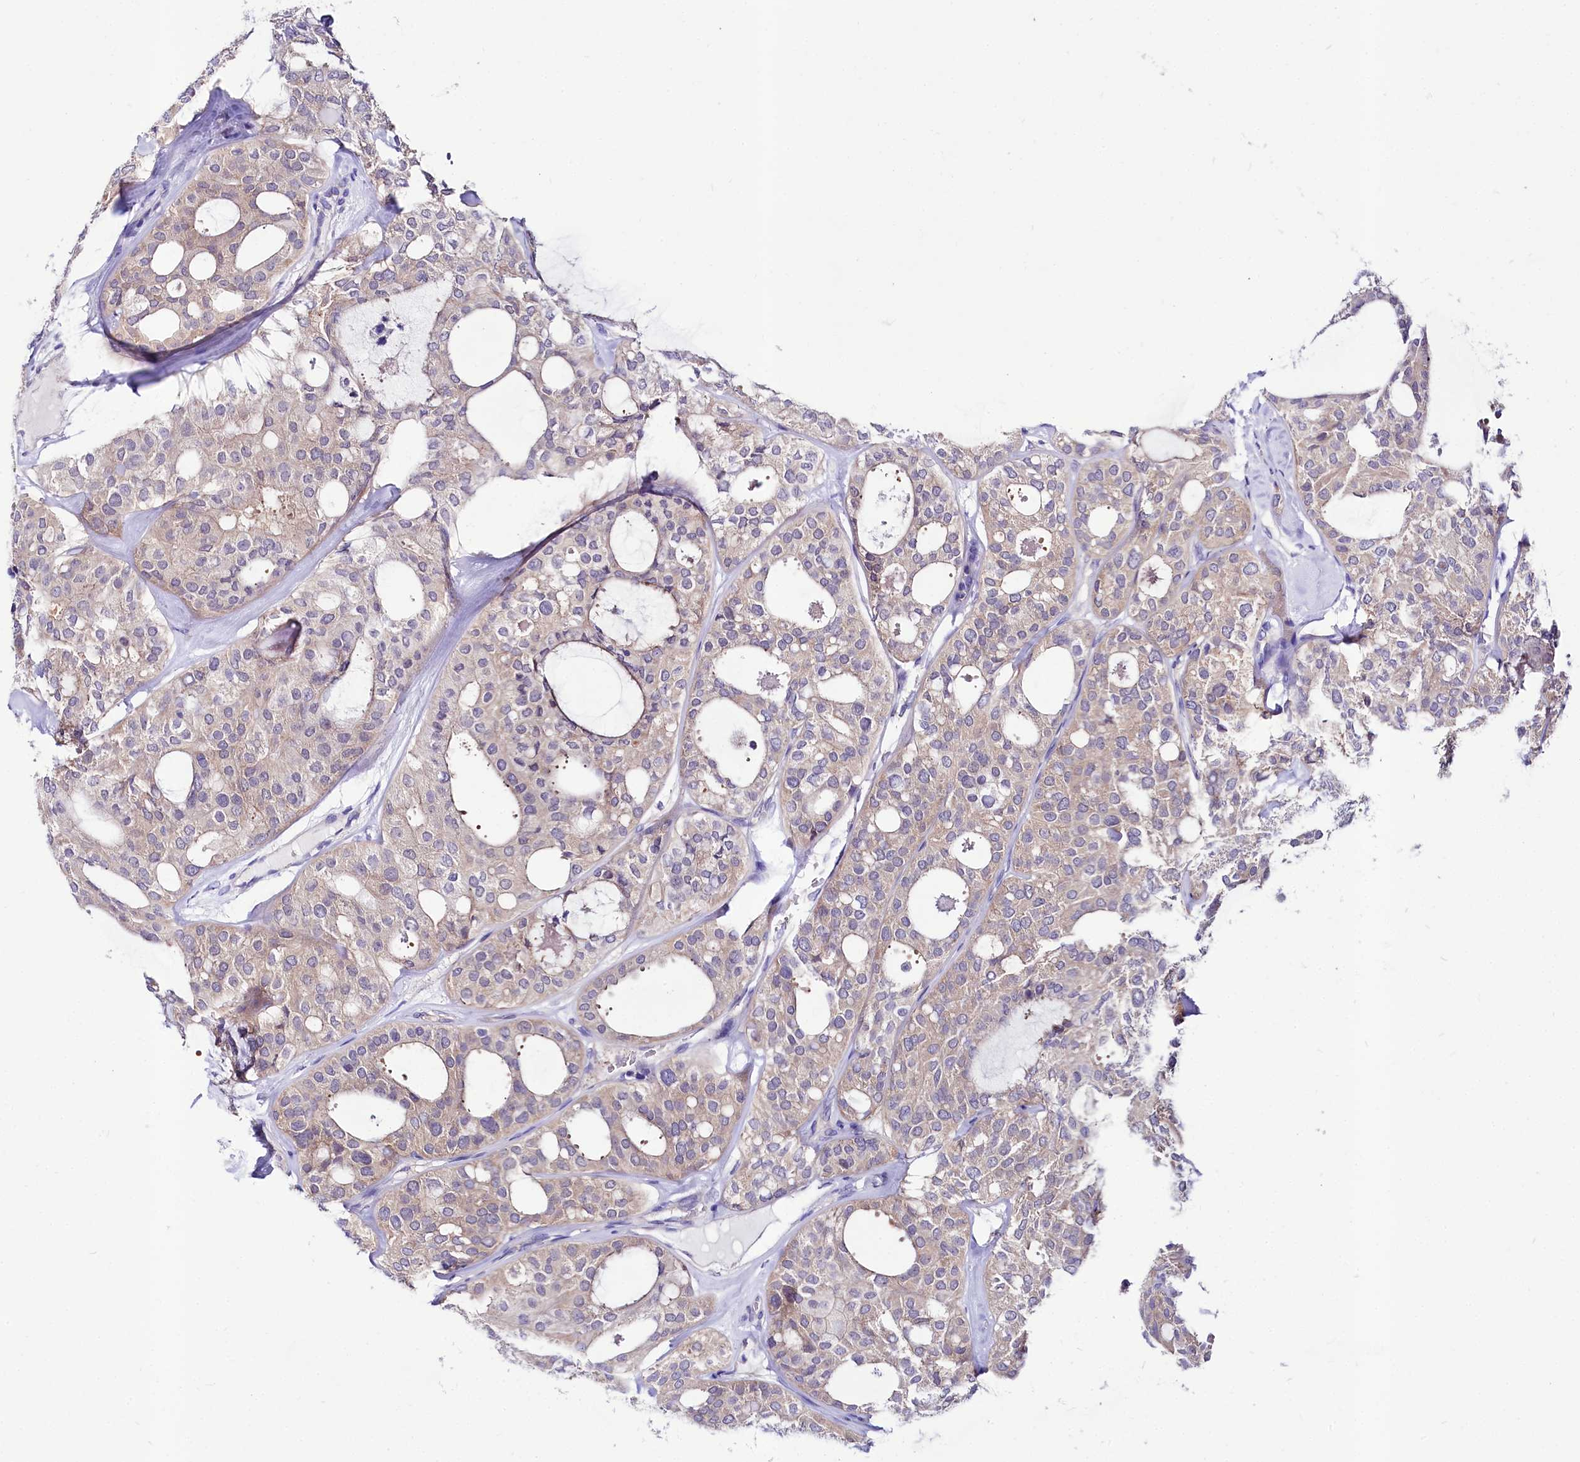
{"staining": {"intensity": "weak", "quantity": "<25%", "location": "cytoplasmic/membranous"}, "tissue": "thyroid cancer", "cell_type": "Tumor cells", "image_type": "cancer", "snomed": [{"axis": "morphology", "description": "Follicular adenoma carcinoma, NOS"}, {"axis": "topography", "description": "Thyroid gland"}], "caption": "Immunohistochemistry (IHC) image of neoplastic tissue: human follicular adenoma carcinoma (thyroid) stained with DAB (3,3'-diaminobenzidine) reveals no significant protein expression in tumor cells. (Stains: DAB (3,3'-diaminobenzidine) immunohistochemistry with hematoxylin counter stain, Microscopy: brightfield microscopy at high magnification).", "gene": "ABHD5", "patient": {"sex": "male", "age": 75}}